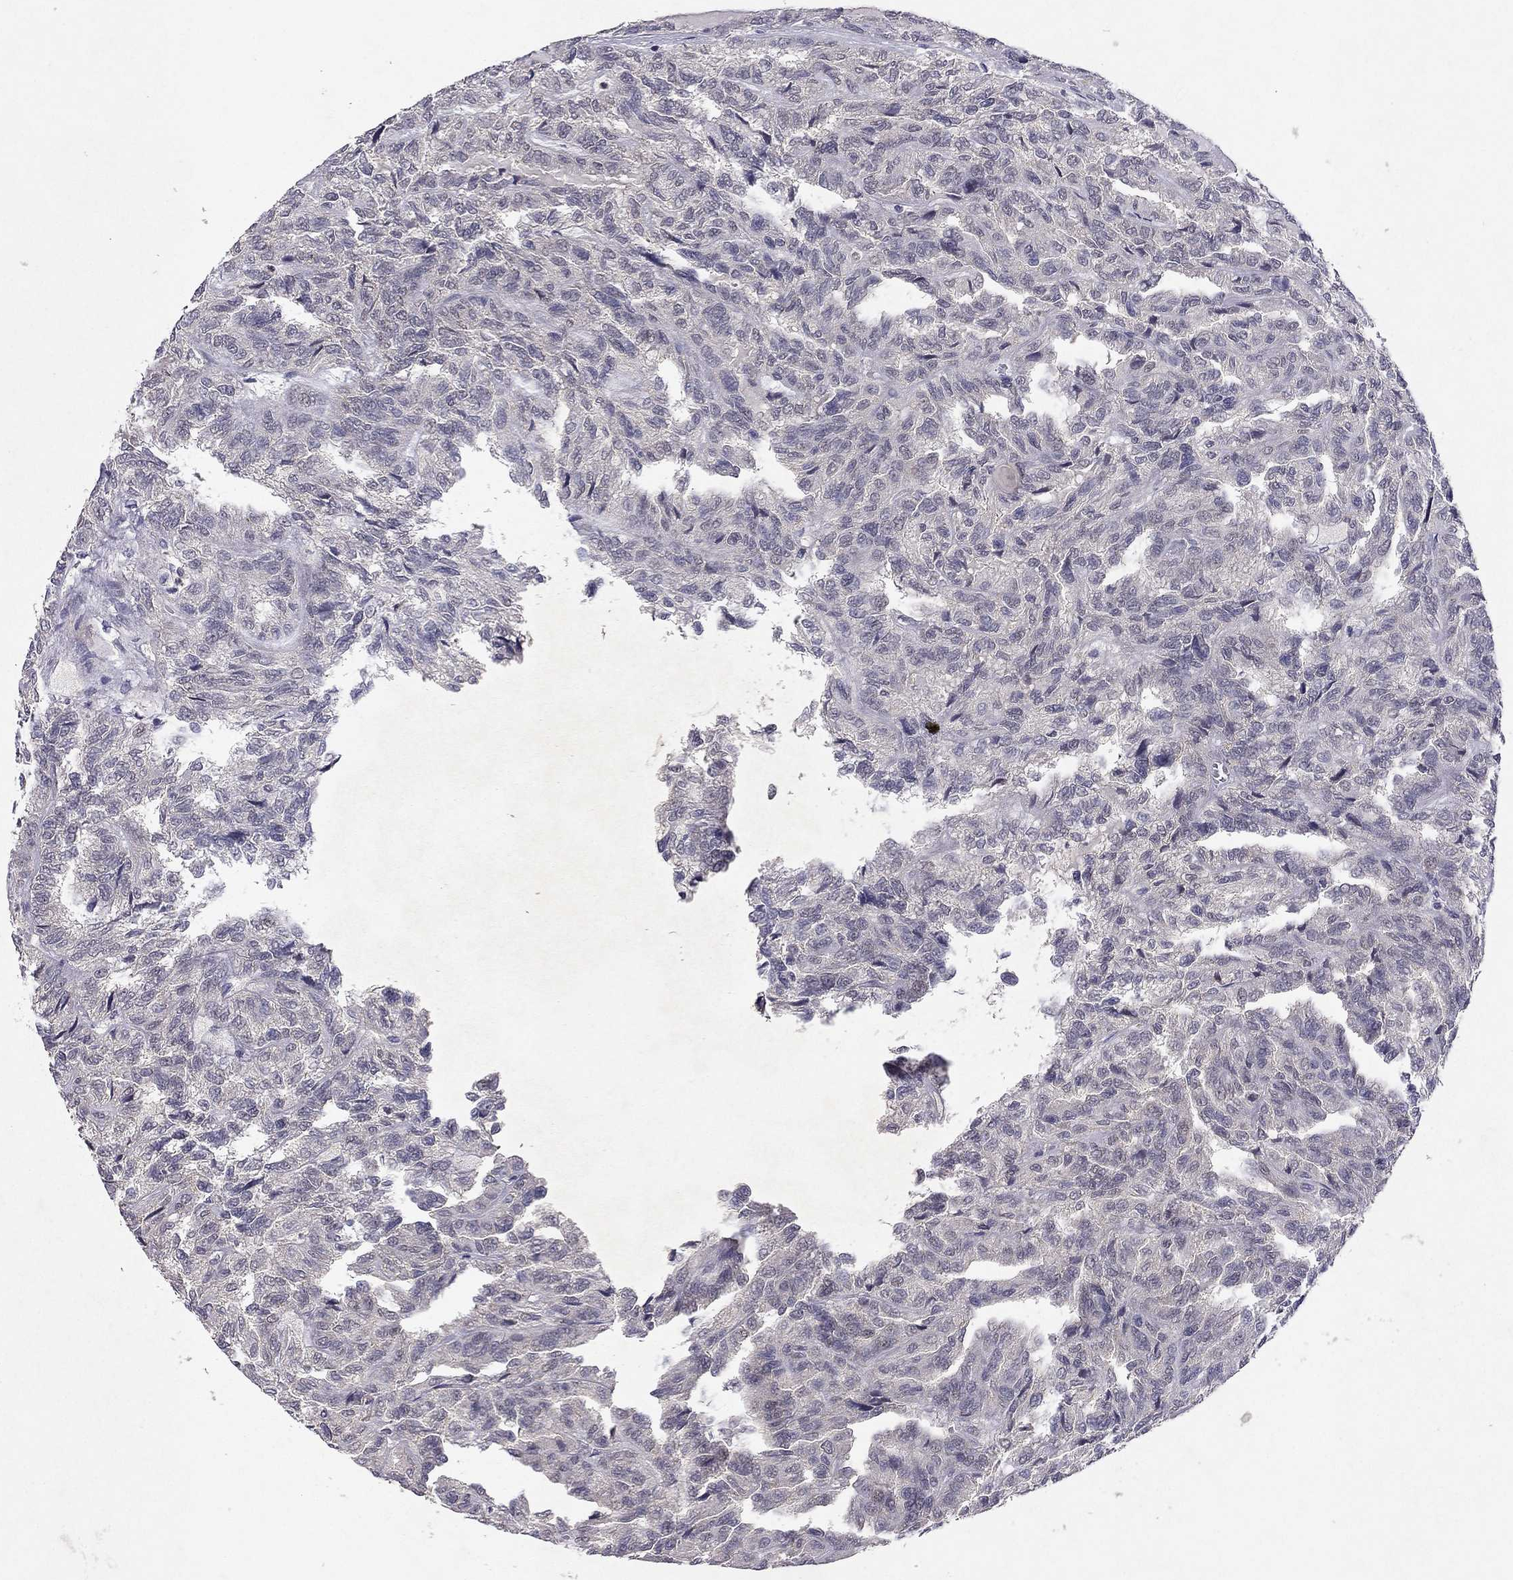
{"staining": {"intensity": "negative", "quantity": "none", "location": "none"}, "tissue": "renal cancer", "cell_type": "Tumor cells", "image_type": "cancer", "snomed": [{"axis": "morphology", "description": "Adenocarcinoma, NOS"}, {"axis": "topography", "description": "Kidney"}], "caption": "Tumor cells show no significant protein expression in renal adenocarcinoma.", "gene": "ESR2", "patient": {"sex": "male", "age": 79}}